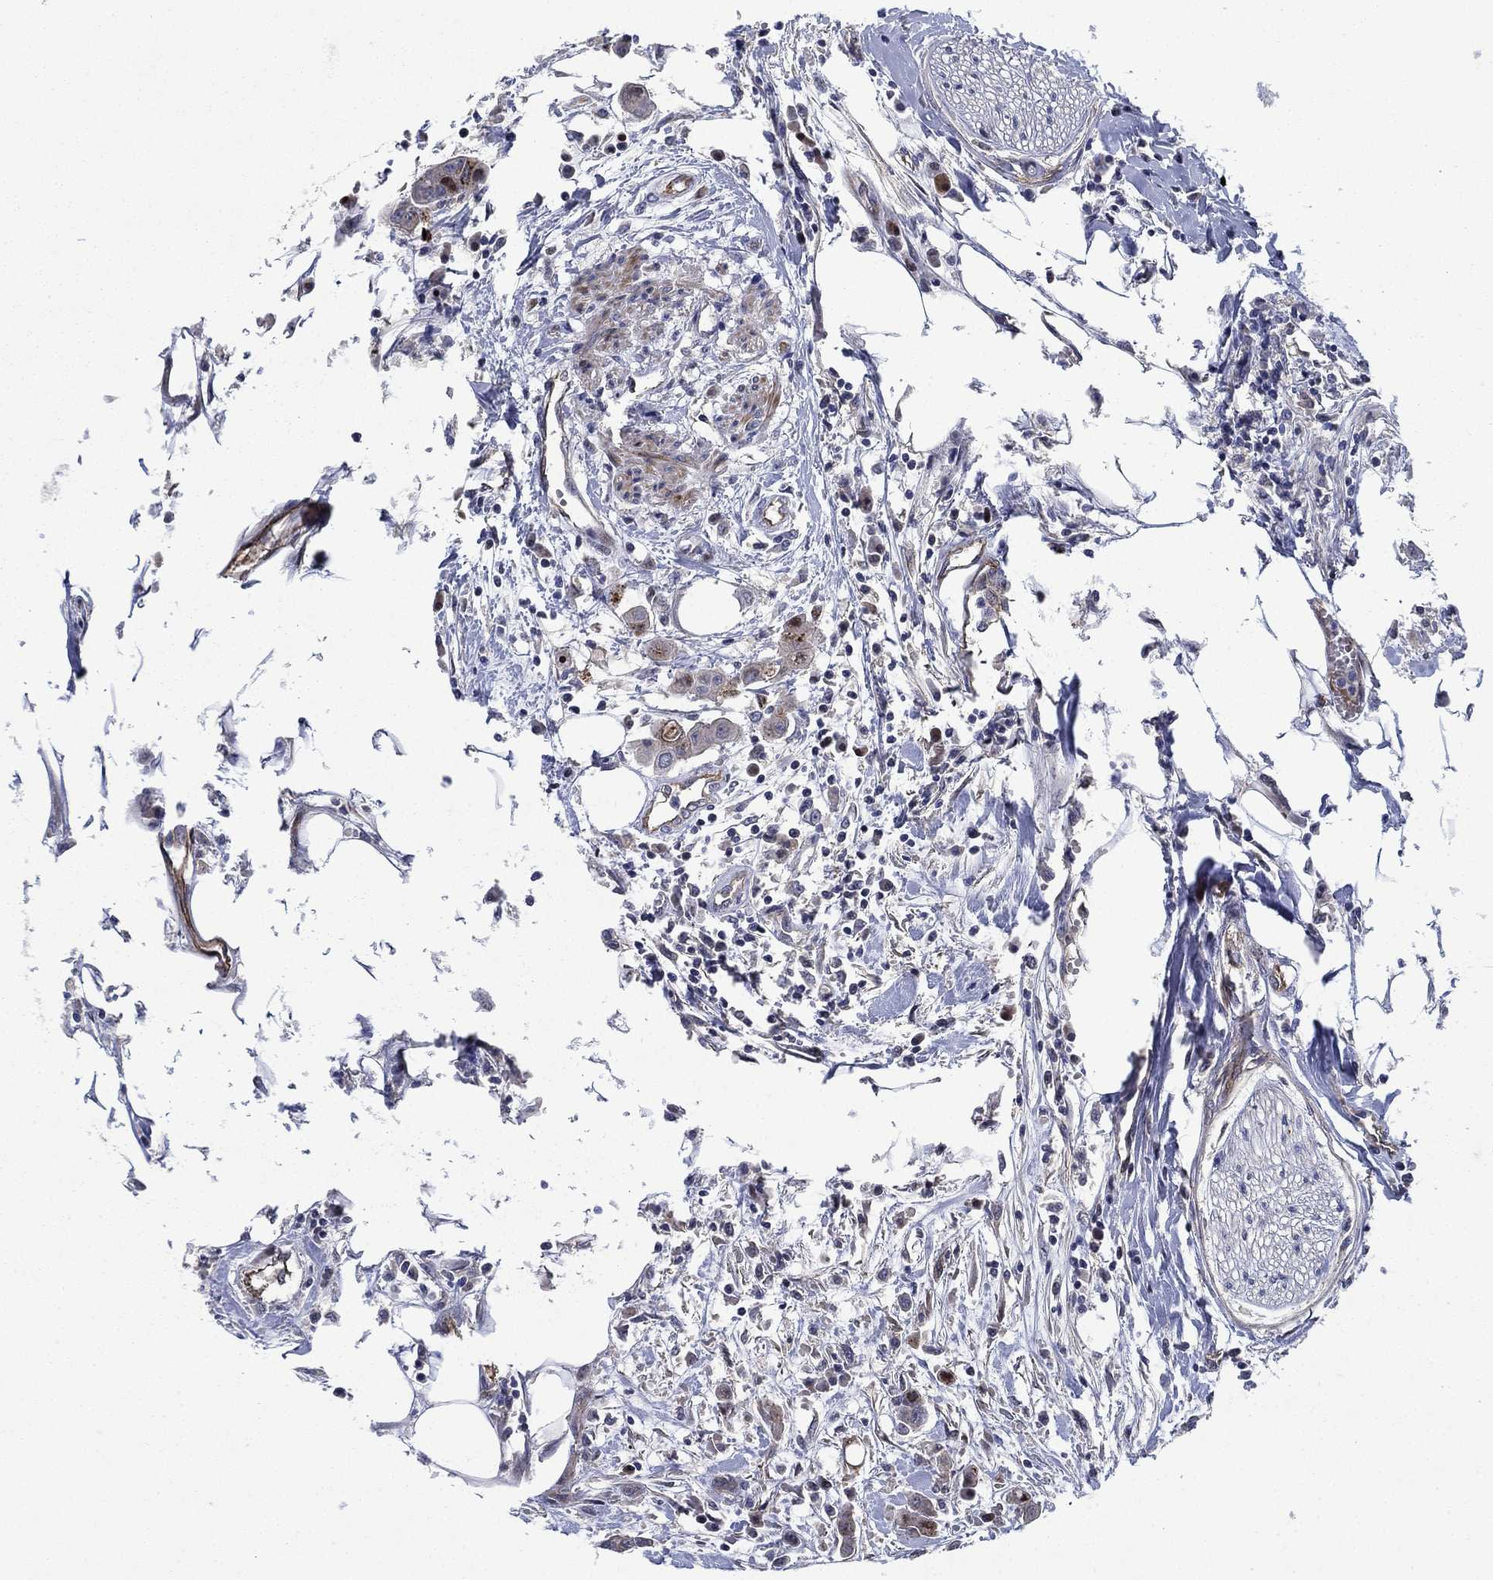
{"staining": {"intensity": "weak", "quantity": "<25%", "location": "cytoplasmic/membranous"}, "tissue": "carcinoid", "cell_type": "Tumor cells", "image_type": "cancer", "snomed": [{"axis": "morphology", "description": "Carcinoid, malignant, NOS"}, {"axis": "topography", "description": "Colon"}], "caption": "A histopathology image of carcinoid stained for a protein shows no brown staining in tumor cells.", "gene": "SLC7A1", "patient": {"sex": "male", "age": 81}}